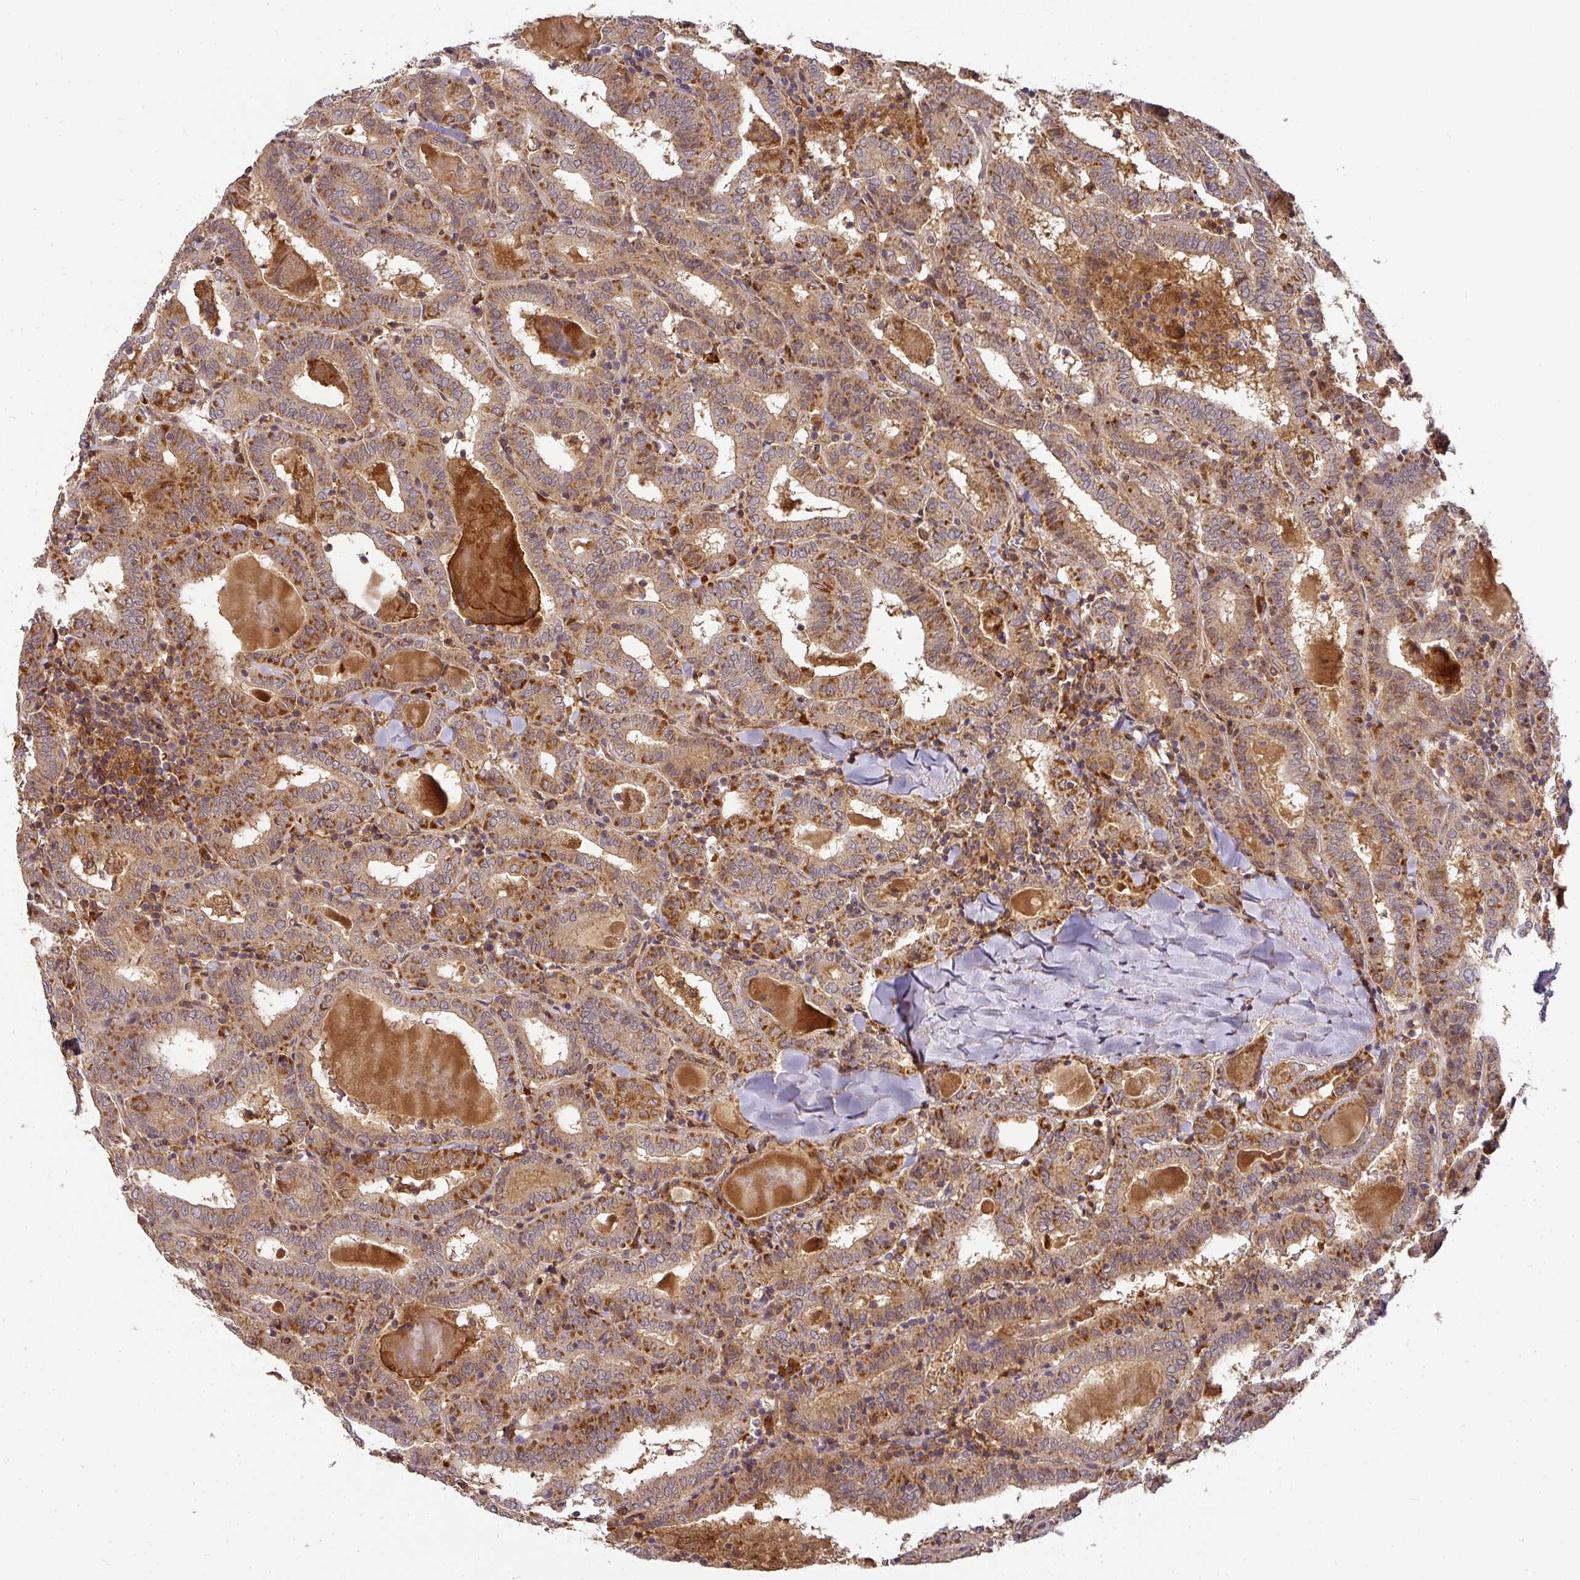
{"staining": {"intensity": "strong", "quantity": ">75%", "location": "cytoplasmic/membranous"}, "tissue": "thyroid cancer", "cell_type": "Tumor cells", "image_type": "cancer", "snomed": [{"axis": "morphology", "description": "Papillary adenocarcinoma, NOS"}, {"axis": "topography", "description": "Thyroid gland"}], "caption": "Protein analysis of thyroid cancer (papillary adenocarcinoma) tissue exhibits strong cytoplasmic/membranous staining in approximately >75% of tumor cells.", "gene": "MALSU1", "patient": {"sex": "female", "age": 72}}